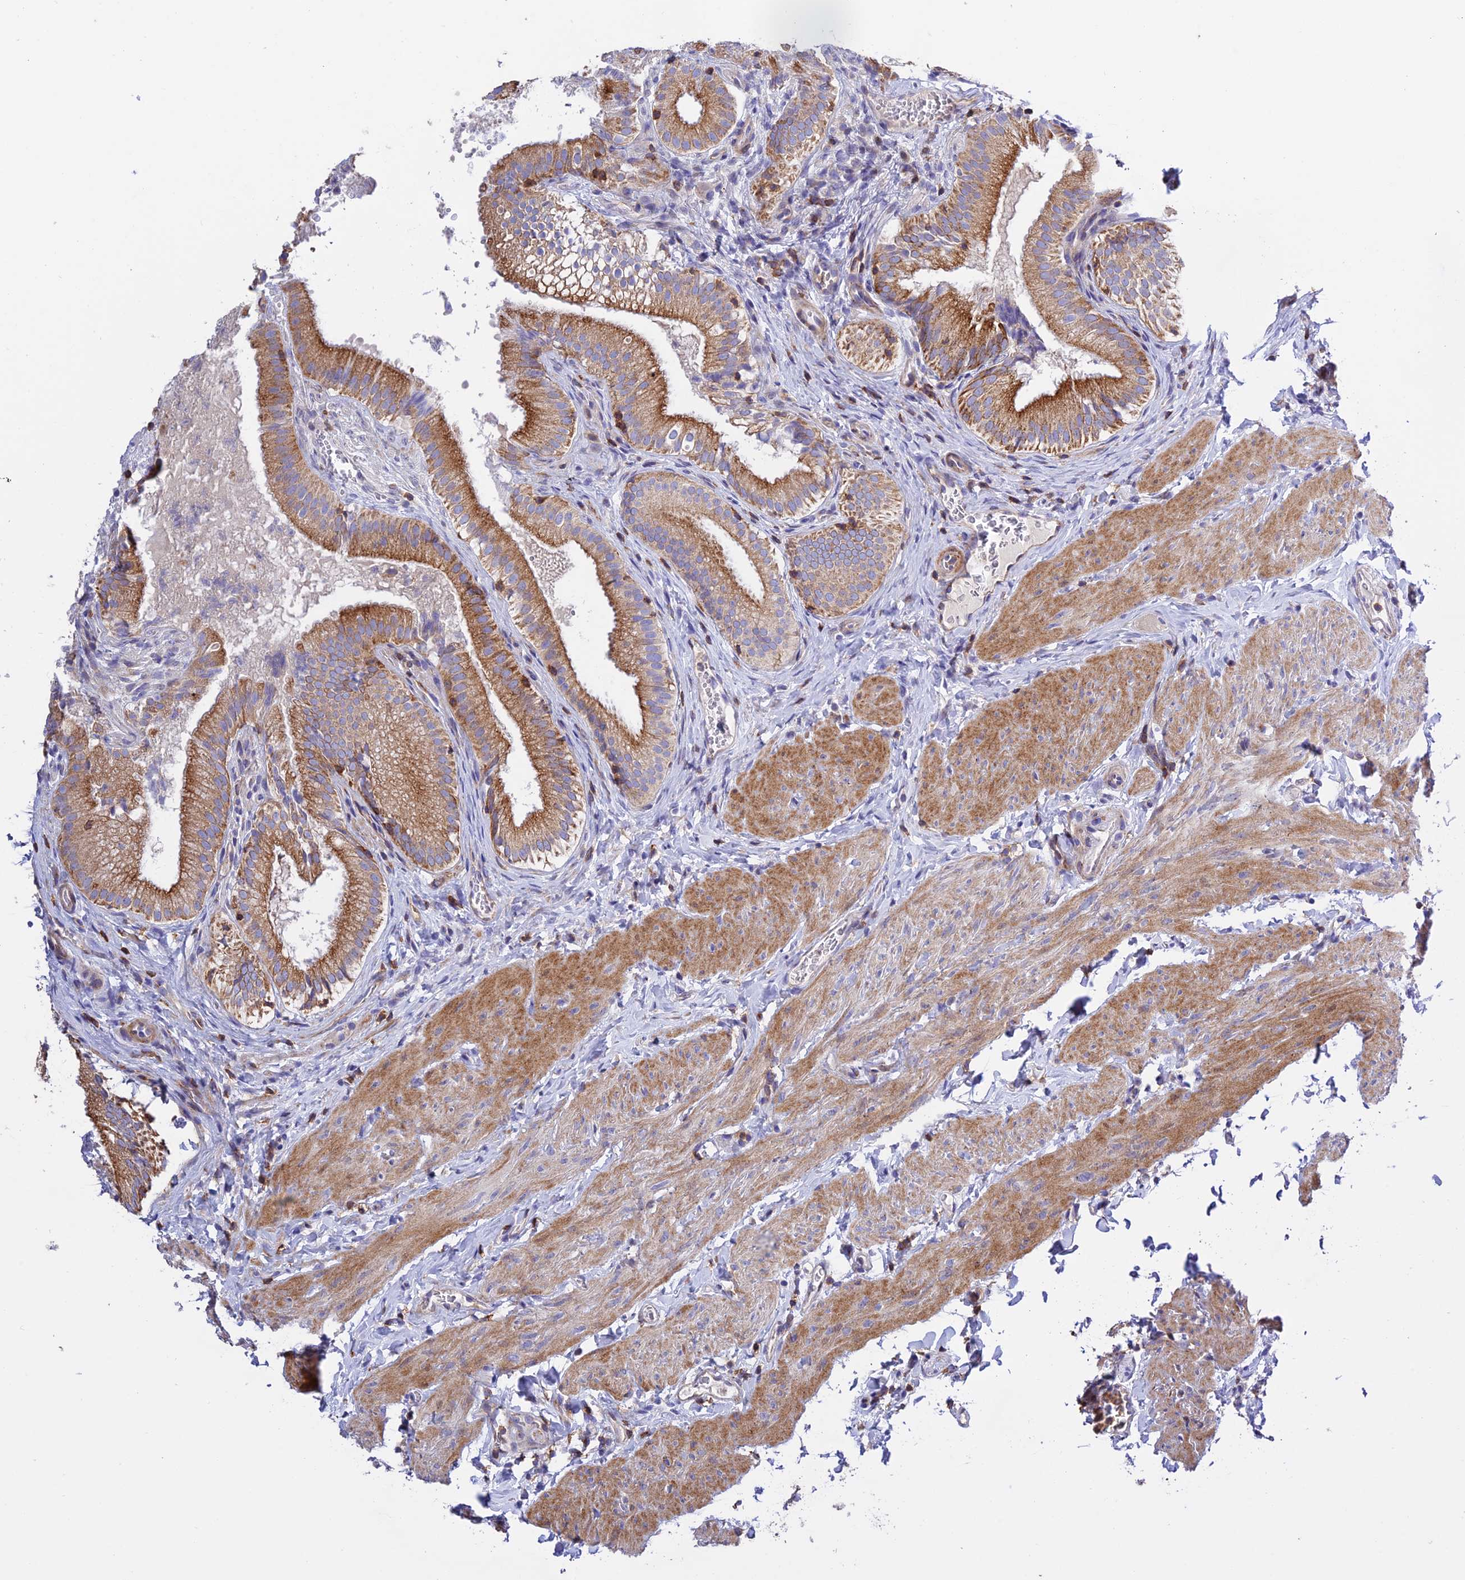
{"staining": {"intensity": "moderate", "quantity": ">75%", "location": "cytoplasmic/membranous"}, "tissue": "gallbladder", "cell_type": "Glandular cells", "image_type": "normal", "snomed": [{"axis": "morphology", "description": "Normal tissue, NOS"}, {"axis": "topography", "description": "Gallbladder"}], "caption": "The image exhibits a brown stain indicating the presence of a protein in the cytoplasmic/membranous of glandular cells in gallbladder. (brown staining indicates protein expression, while blue staining denotes nuclei).", "gene": "PRIM1", "patient": {"sex": "female", "age": 30}}